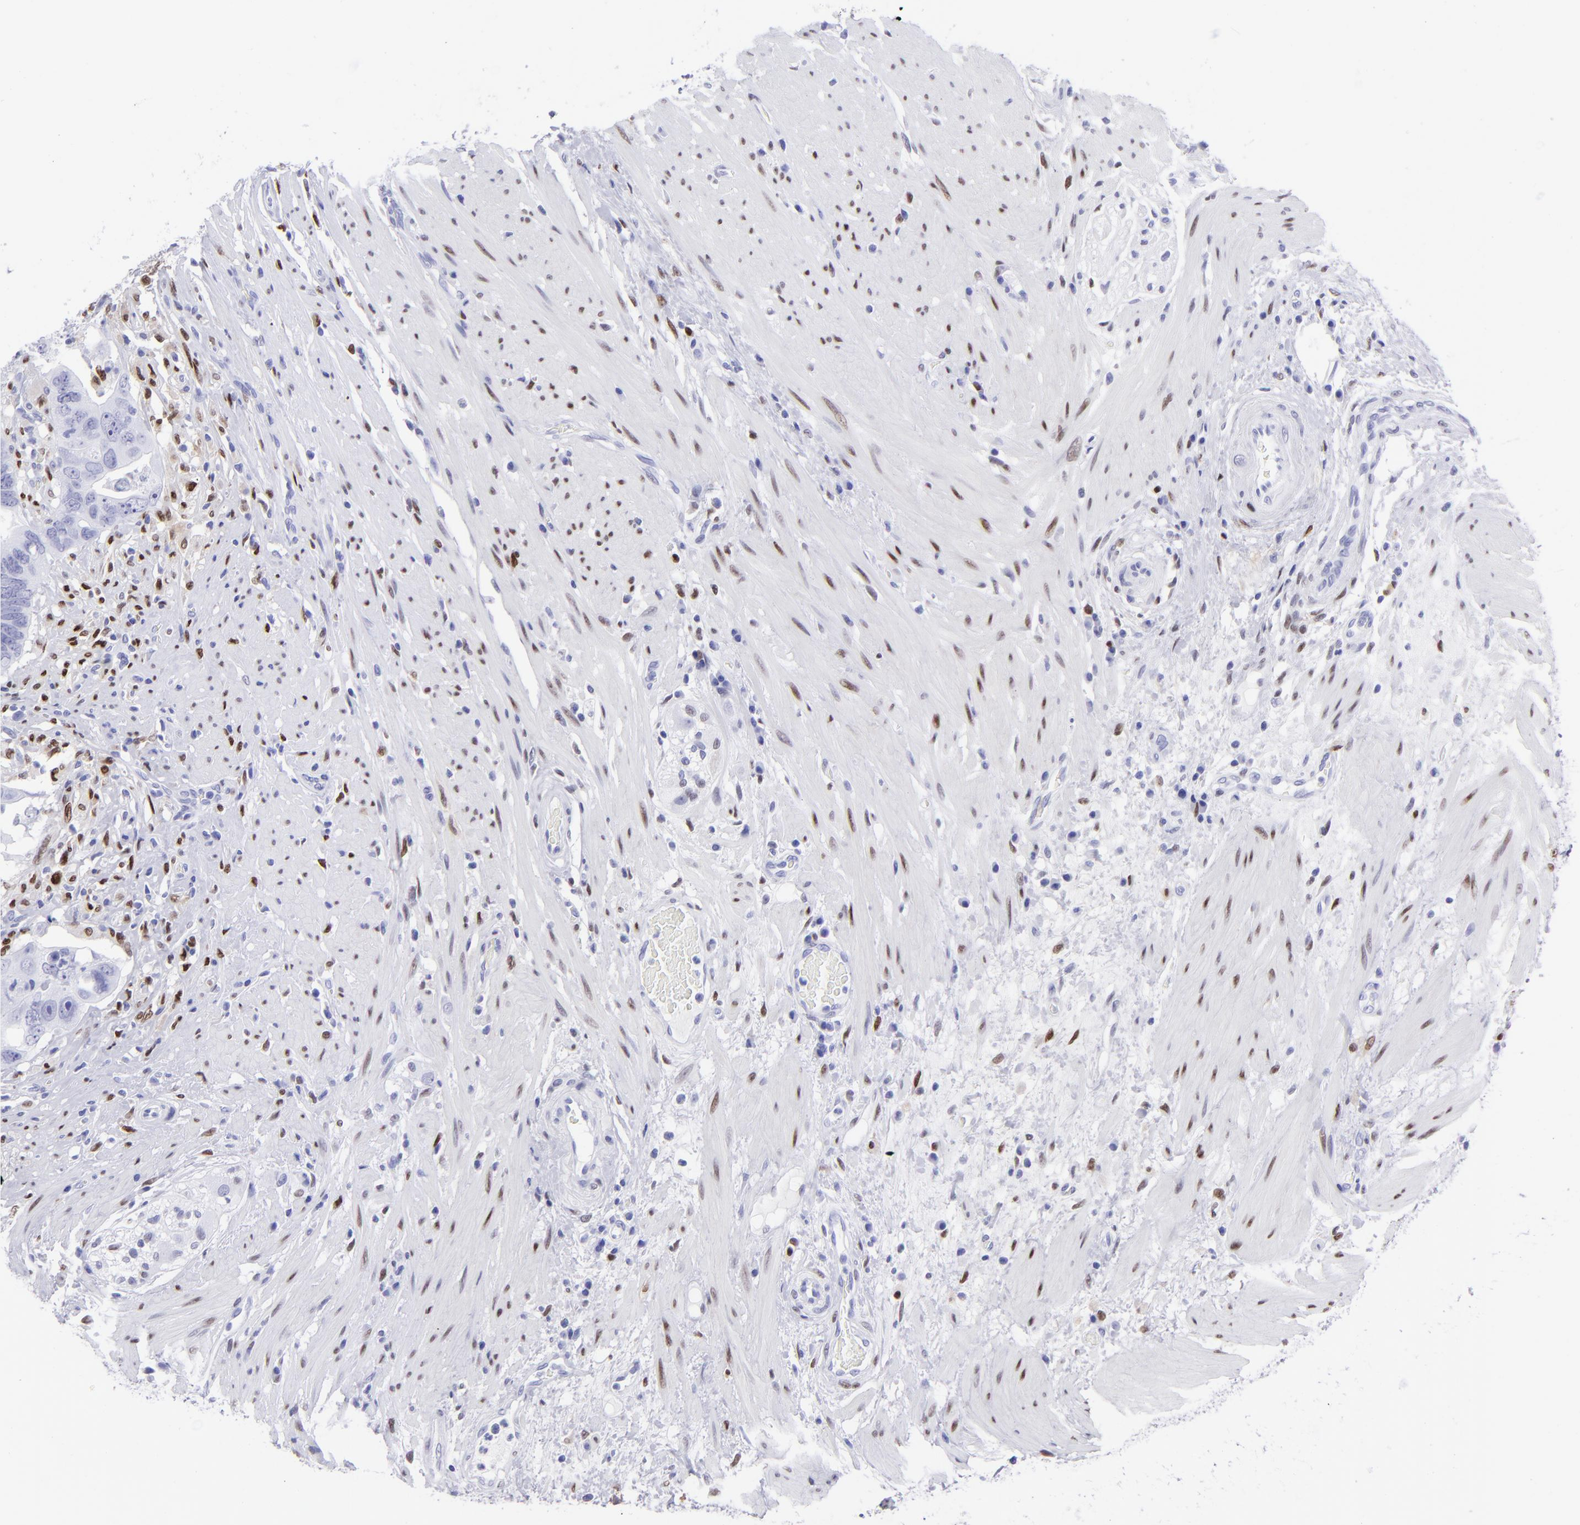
{"staining": {"intensity": "negative", "quantity": "none", "location": "none"}, "tissue": "colorectal cancer", "cell_type": "Tumor cells", "image_type": "cancer", "snomed": [{"axis": "morphology", "description": "Adenocarcinoma, NOS"}, {"axis": "topography", "description": "Rectum"}], "caption": "This is an IHC photomicrograph of adenocarcinoma (colorectal). There is no staining in tumor cells.", "gene": "MITF", "patient": {"sex": "male", "age": 53}}